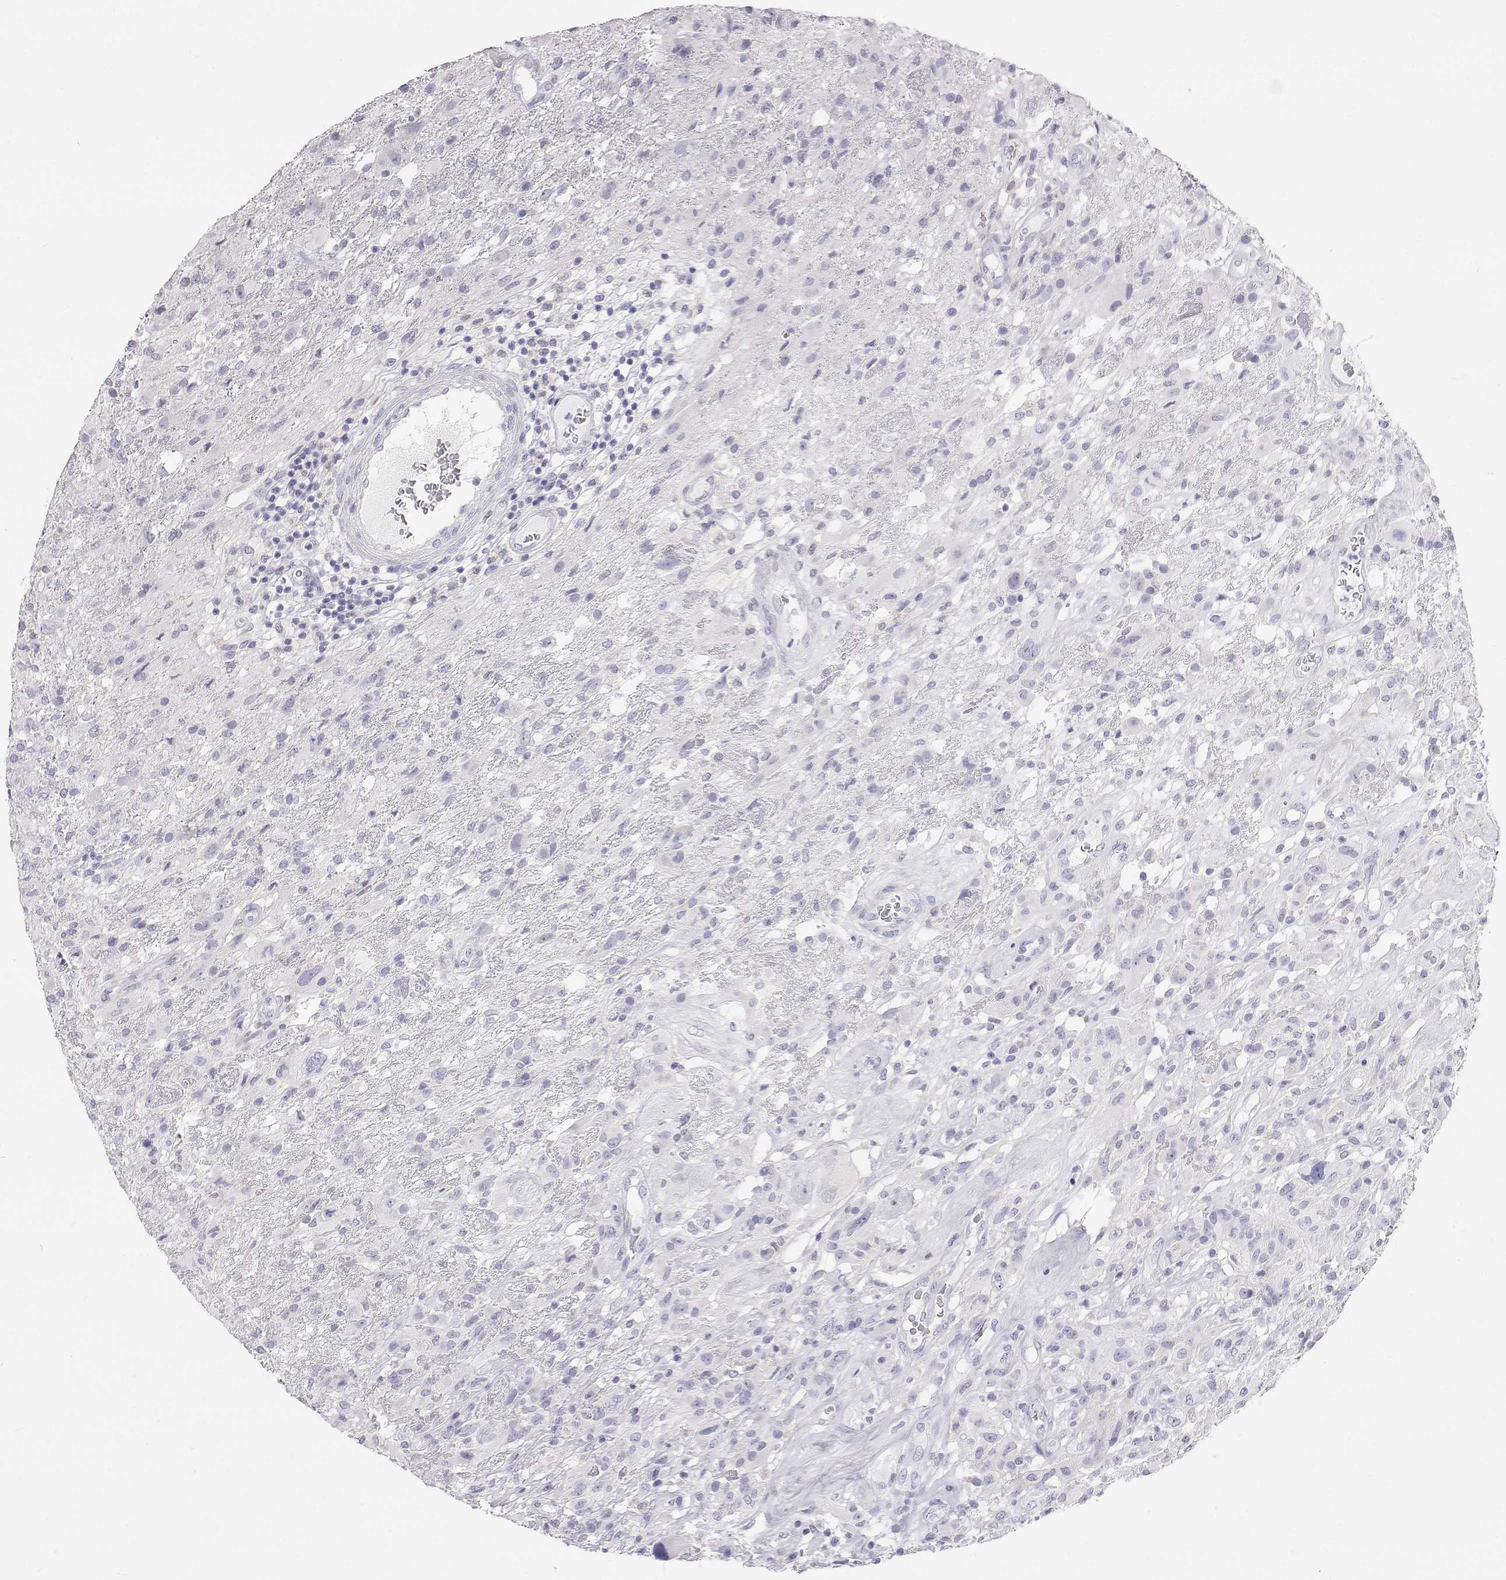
{"staining": {"intensity": "negative", "quantity": "none", "location": "none"}, "tissue": "glioma", "cell_type": "Tumor cells", "image_type": "cancer", "snomed": [{"axis": "morphology", "description": "Glioma, malignant, High grade"}, {"axis": "topography", "description": "Brain"}], "caption": "Immunohistochemistry (IHC) of human glioma reveals no positivity in tumor cells.", "gene": "TTN", "patient": {"sex": "male", "age": 46}}